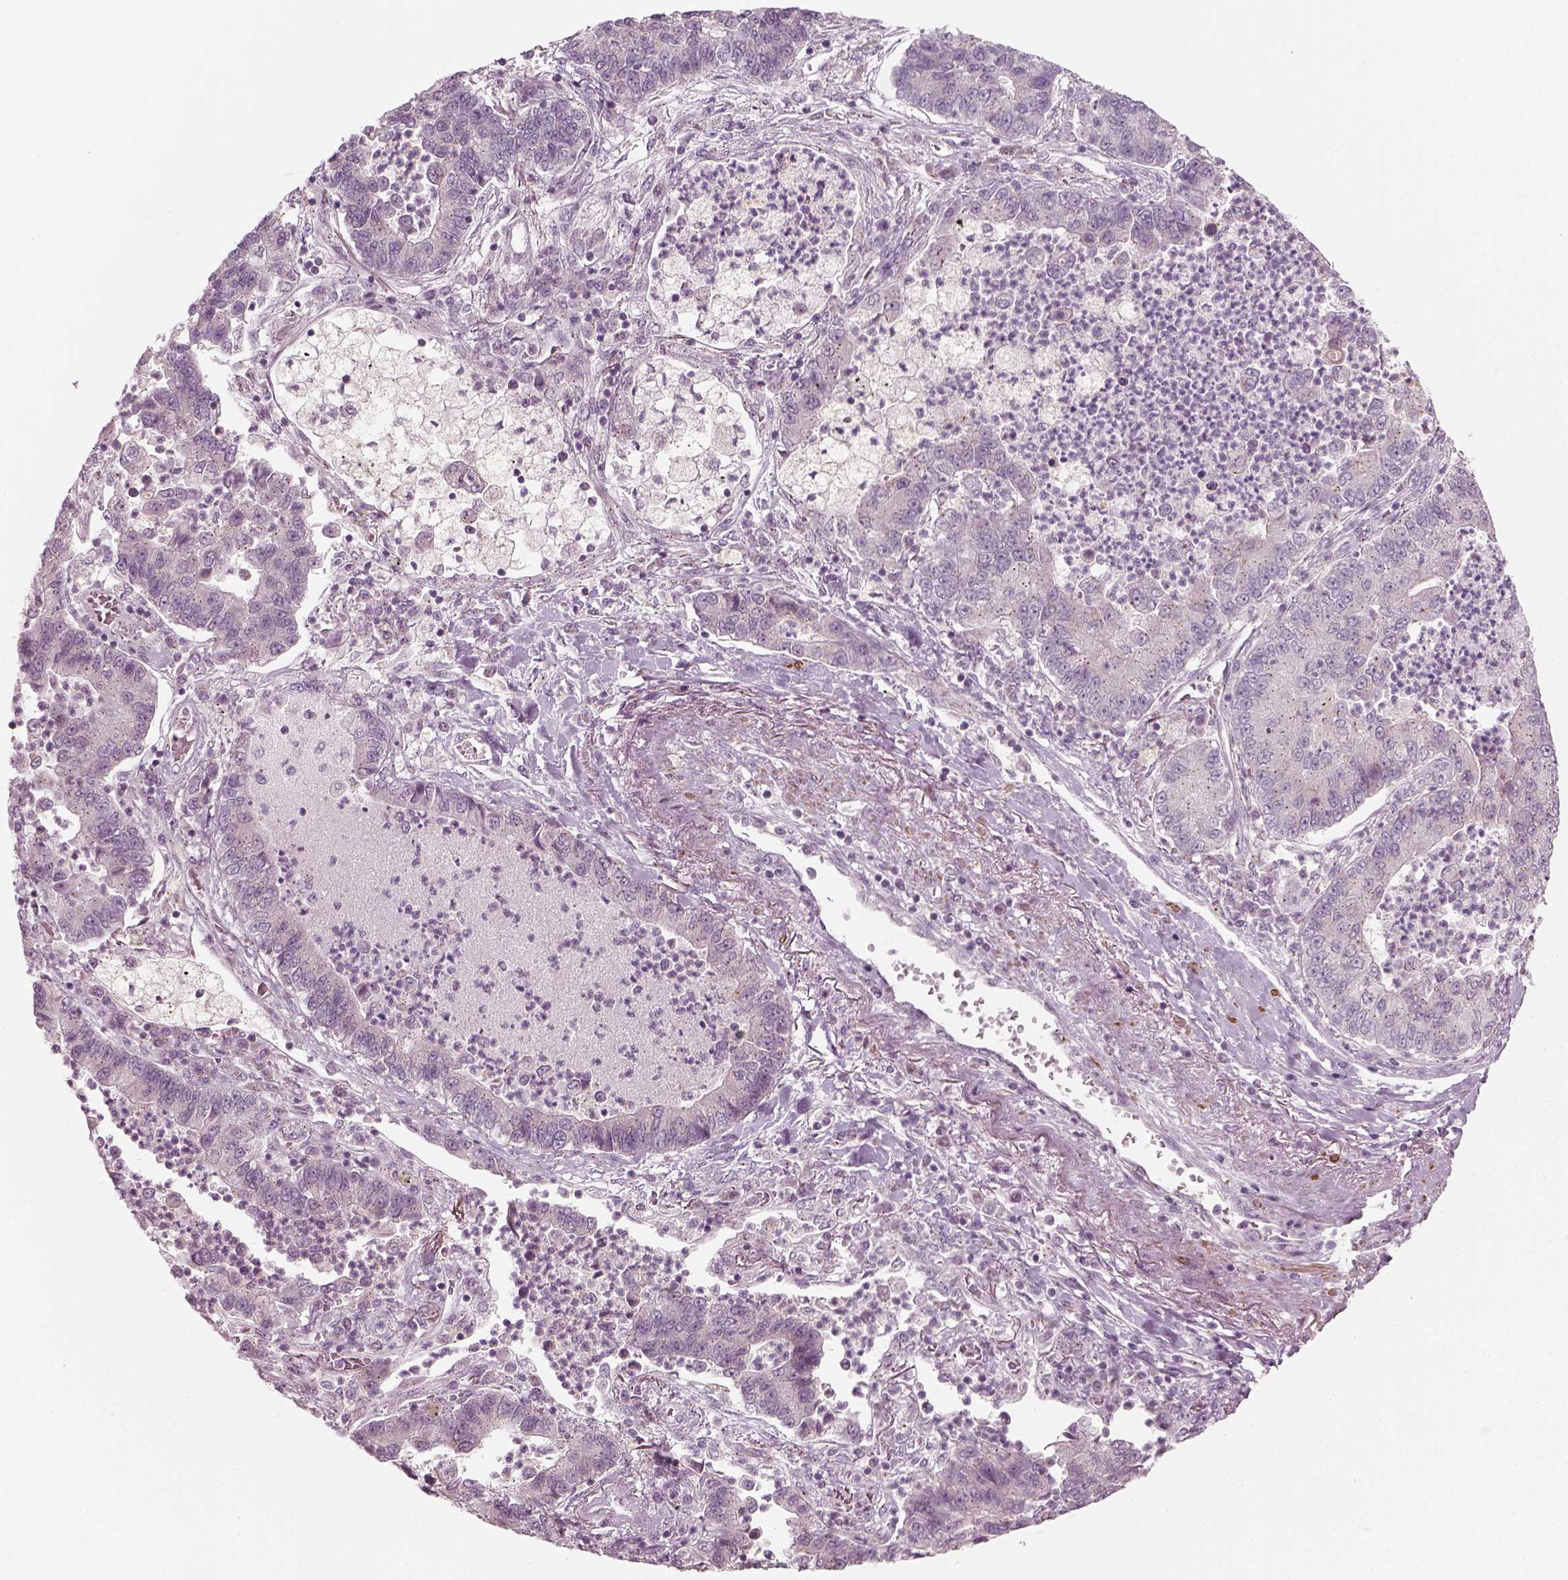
{"staining": {"intensity": "negative", "quantity": "none", "location": "none"}, "tissue": "lung cancer", "cell_type": "Tumor cells", "image_type": "cancer", "snomed": [{"axis": "morphology", "description": "Adenocarcinoma, NOS"}, {"axis": "topography", "description": "Lung"}], "caption": "This is a image of immunohistochemistry staining of lung cancer, which shows no expression in tumor cells.", "gene": "MLIP", "patient": {"sex": "female", "age": 57}}